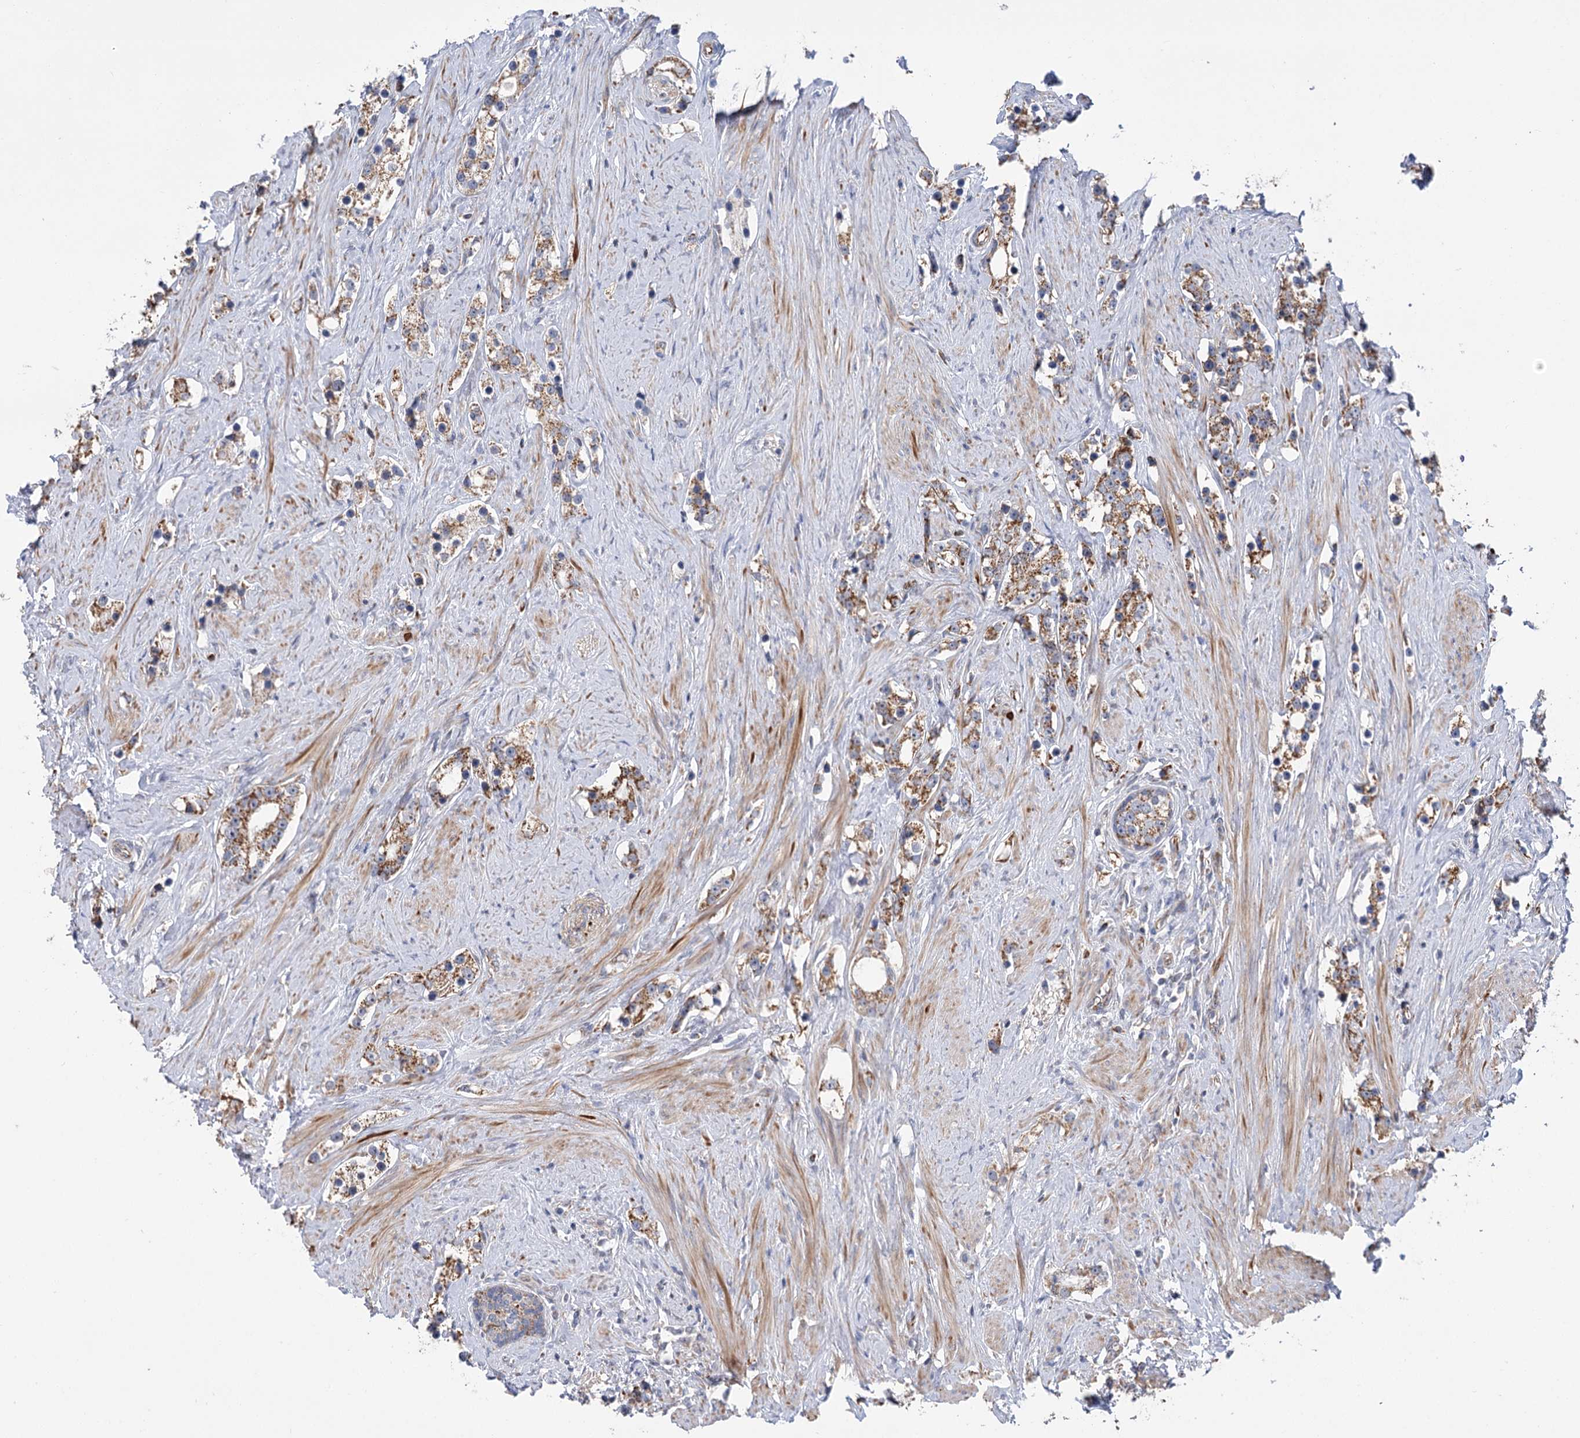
{"staining": {"intensity": "moderate", "quantity": ">75%", "location": "cytoplasmic/membranous"}, "tissue": "prostate cancer", "cell_type": "Tumor cells", "image_type": "cancer", "snomed": [{"axis": "morphology", "description": "Adenocarcinoma, High grade"}, {"axis": "topography", "description": "Prostate"}], "caption": "Approximately >75% of tumor cells in human prostate cancer (adenocarcinoma (high-grade)) show moderate cytoplasmic/membranous protein staining as visualized by brown immunohistochemical staining.", "gene": "ECHDC3", "patient": {"sex": "male", "age": 63}}